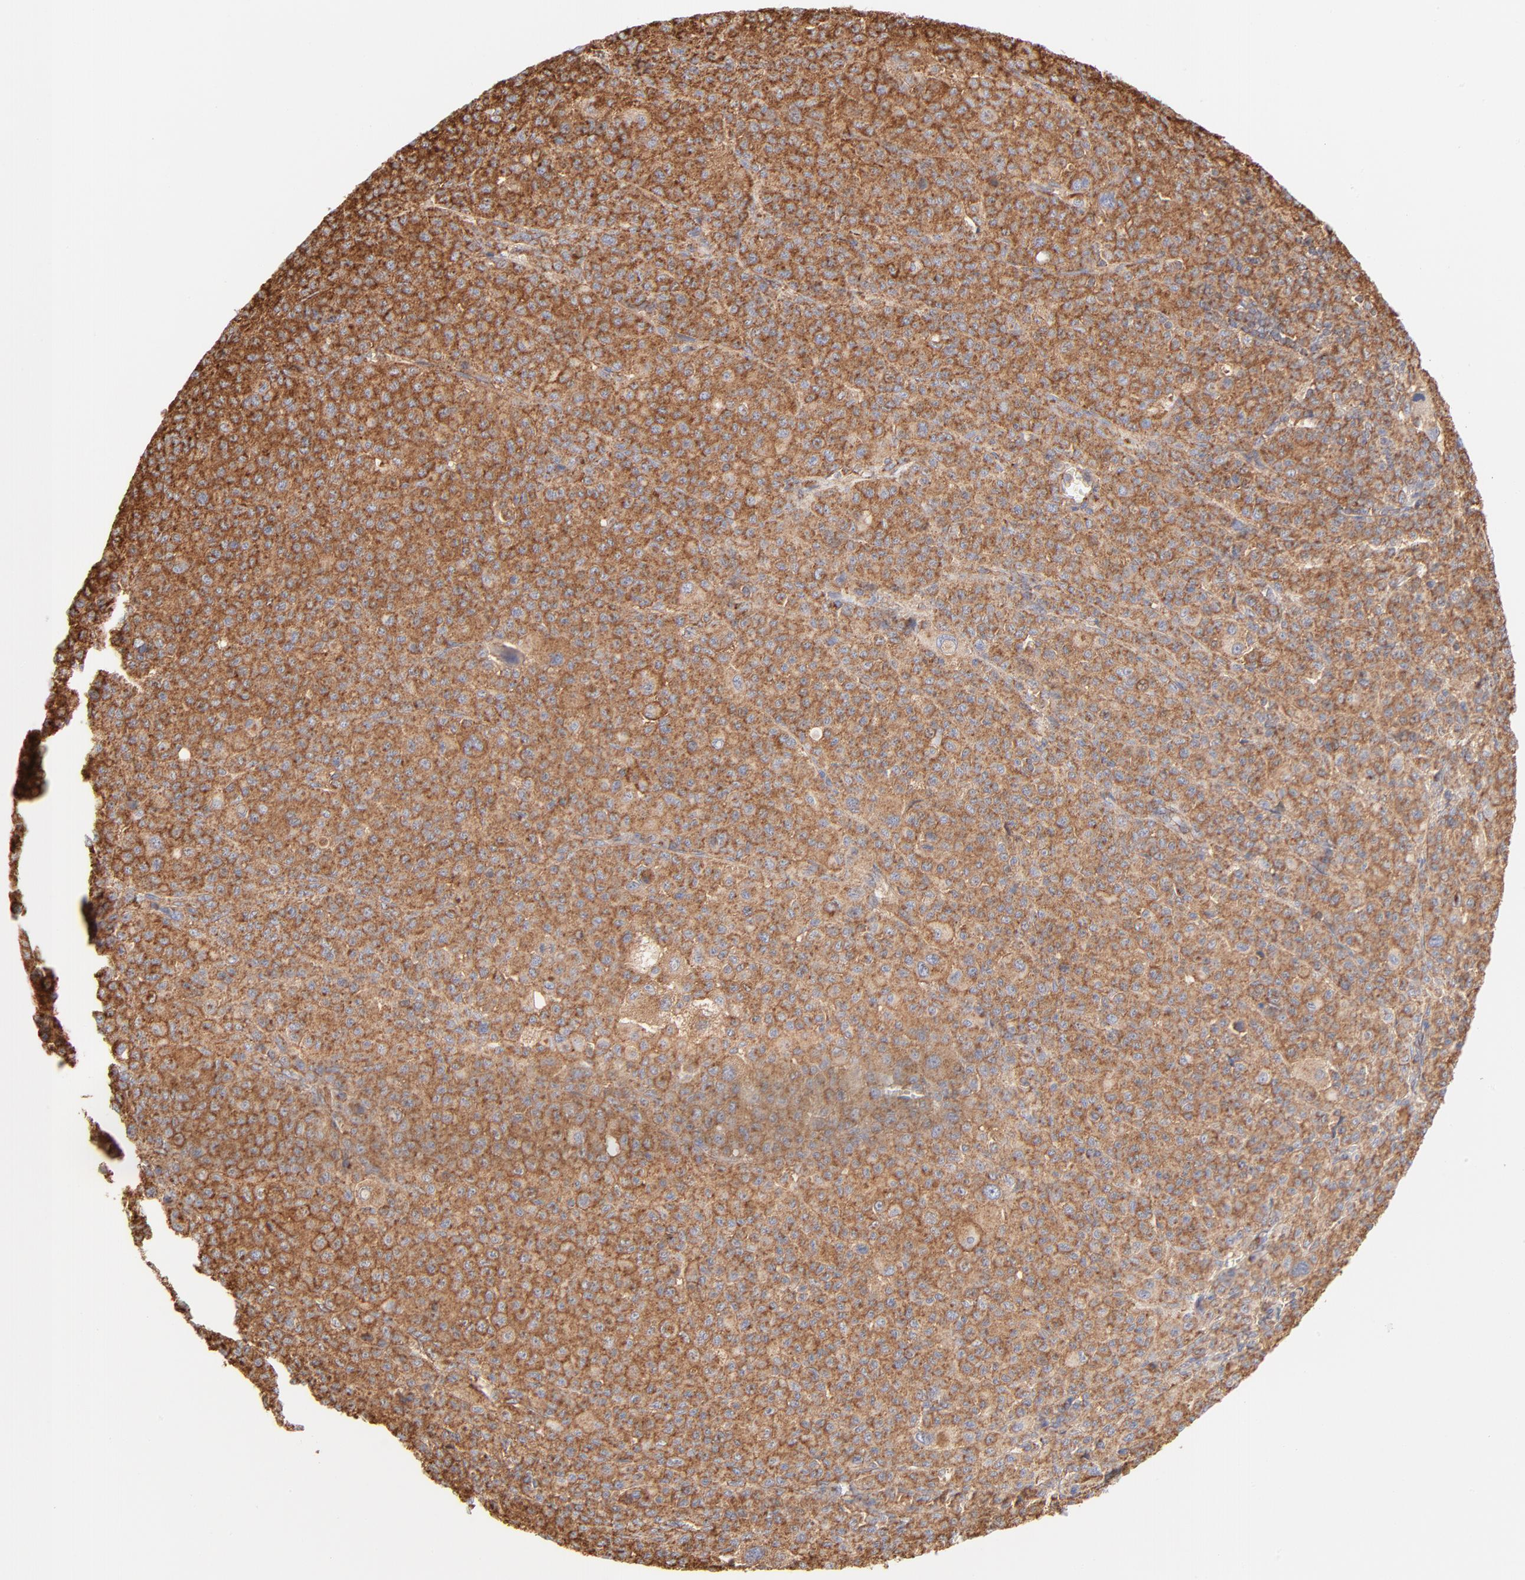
{"staining": {"intensity": "strong", "quantity": ">75%", "location": "cytoplasmic/membranous"}, "tissue": "melanoma", "cell_type": "Tumor cells", "image_type": "cancer", "snomed": [{"axis": "morphology", "description": "Malignant melanoma, Metastatic site"}, {"axis": "topography", "description": "Skin"}], "caption": "The histopathology image shows immunohistochemical staining of malignant melanoma (metastatic site). There is strong cytoplasmic/membranous expression is present in about >75% of tumor cells.", "gene": "CLTB", "patient": {"sex": "female", "age": 74}}